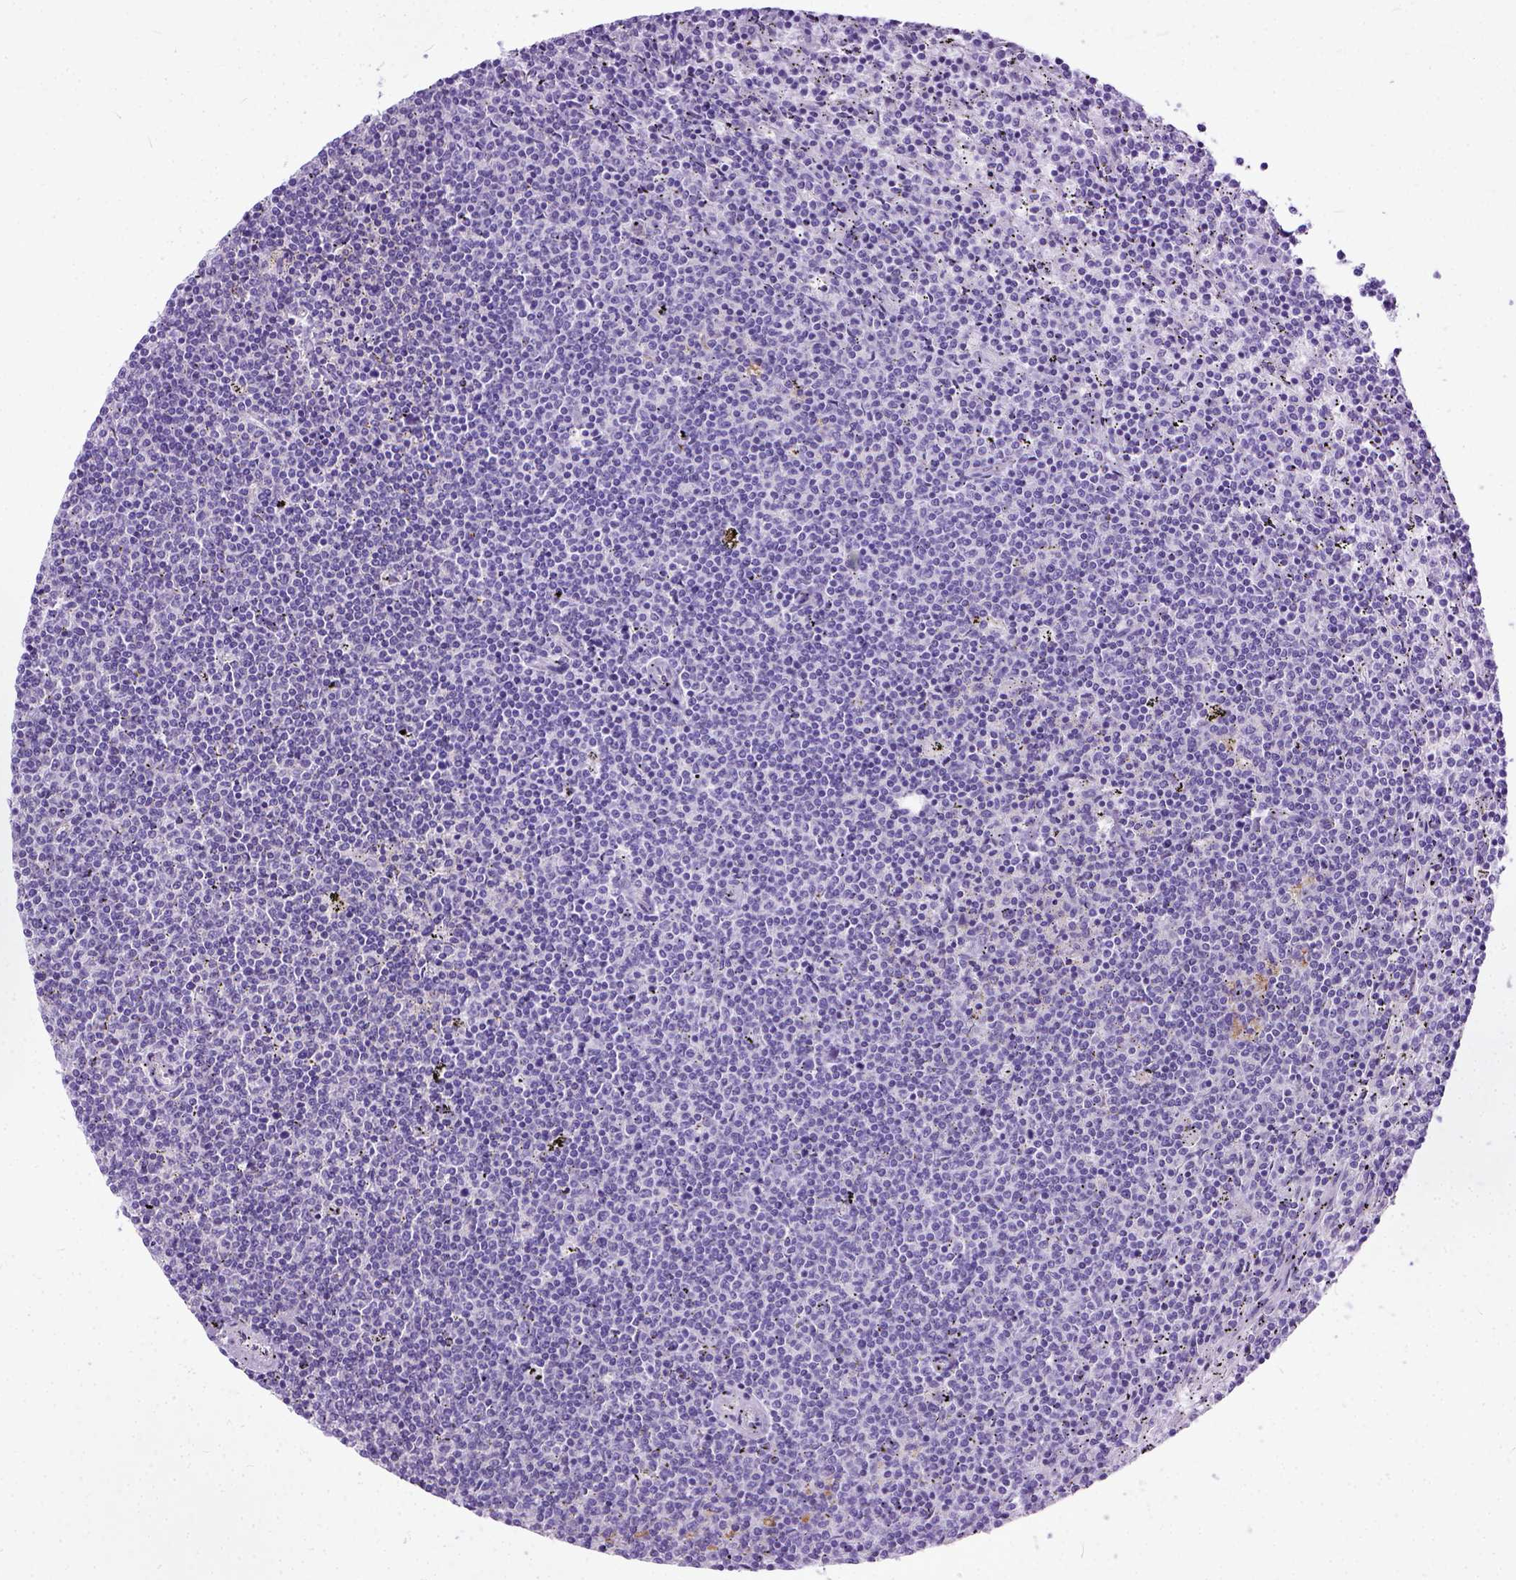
{"staining": {"intensity": "negative", "quantity": "none", "location": "none"}, "tissue": "lymphoma", "cell_type": "Tumor cells", "image_type": "cancer", "snomed": [{"axis": "morphology", "description": "Malignant lymphoma, non-Hodgkin's type, Low grade"}, {"axis": "topography", "description": "Spleen"}], "caption": "Protein analysis of lymphoma exhibits no significant expression in tumor cells.", "gene": "ADGRF1", "patient": {"sex": "female", "age": 50}}